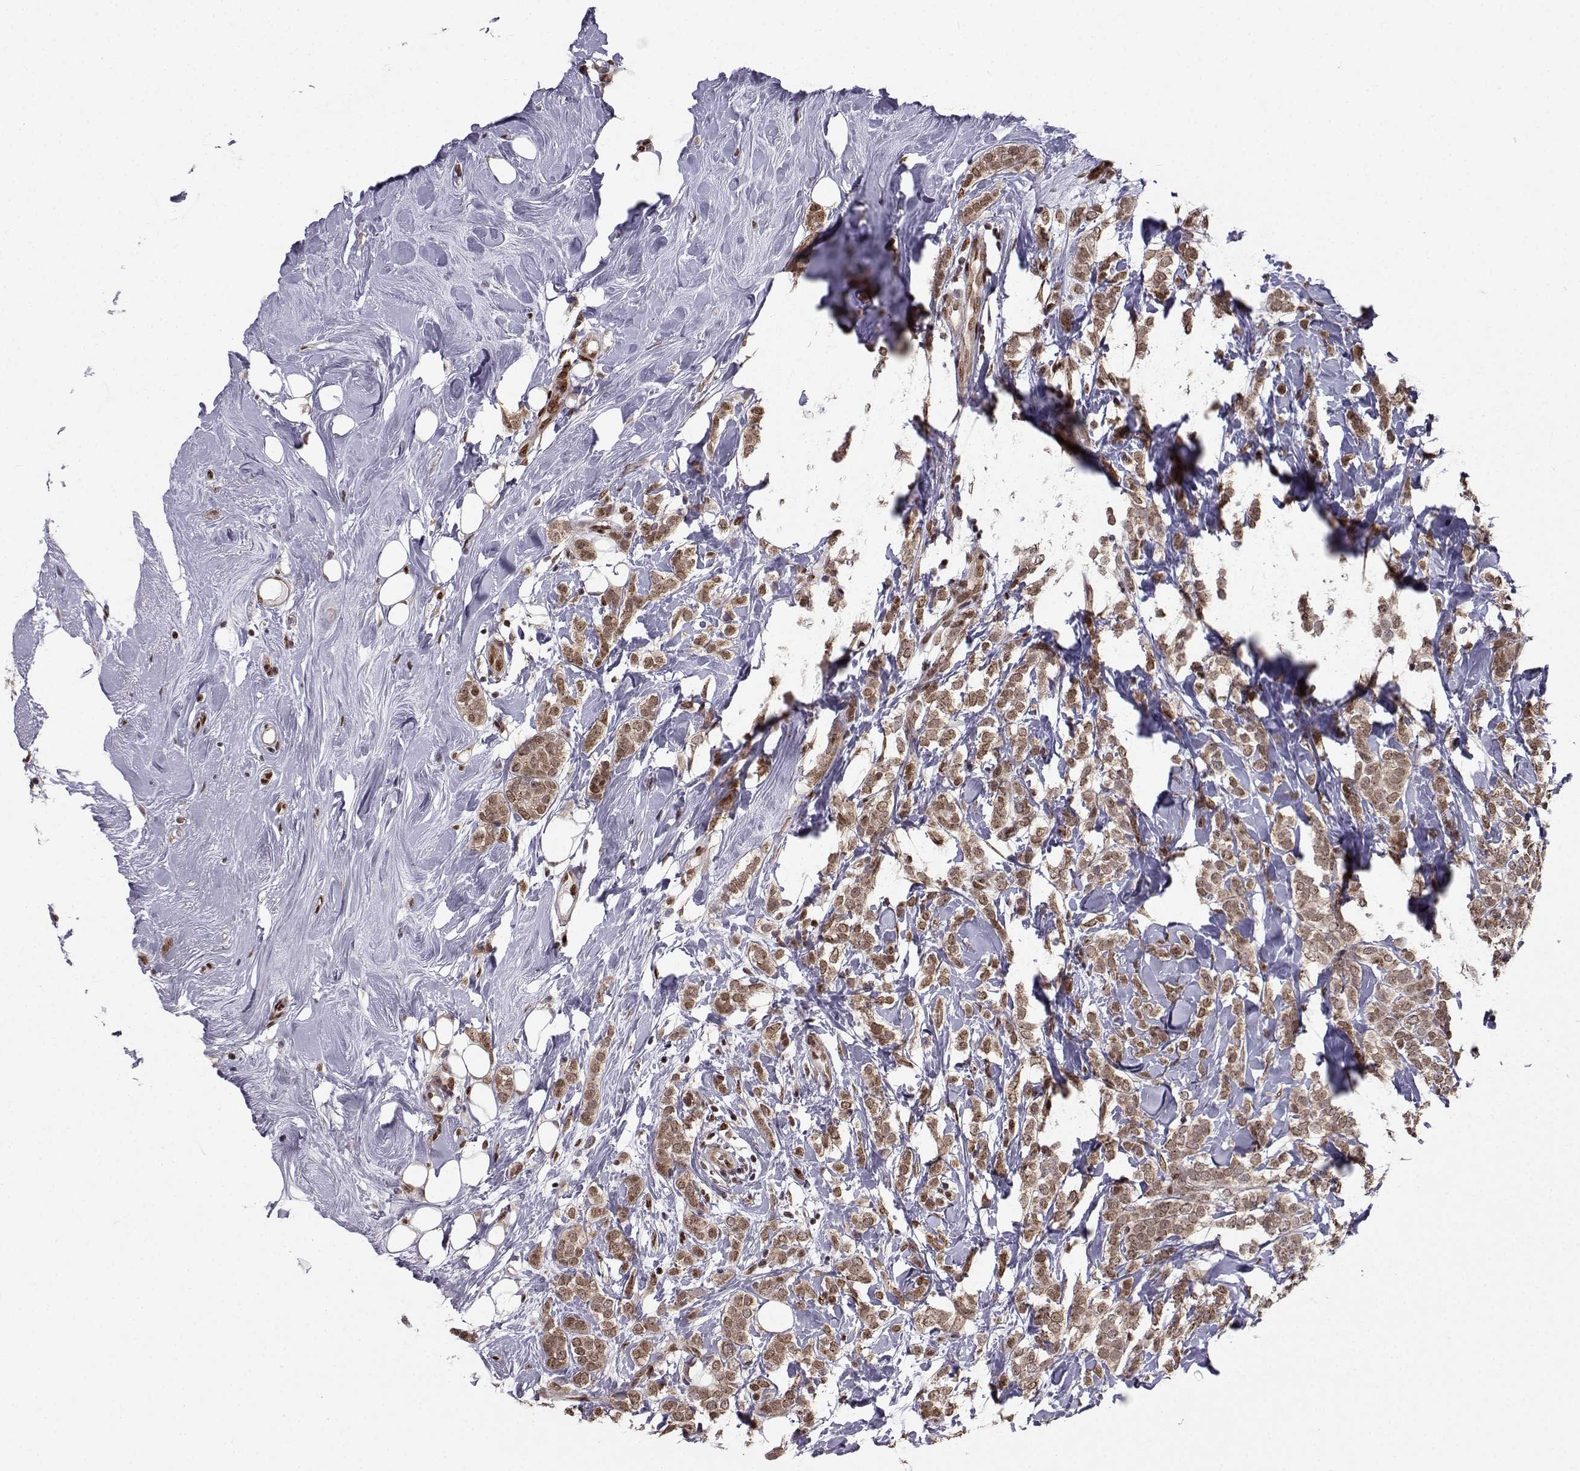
{"staining": {"intensity": "moderate", "quantity": ">75%", "location": "cytoplasmic/membranous"}, "tissue": "breast cancer", "cell_type": "Tumor cells", "image_type": "cancer", "snomed": [{"axis": "morphology", "description": "Lobular carcinoma"}, {"axis": "topography", "description": "Breast"}], "caption": "A micrograph of breast lobular carcinoma stained for a protein displays moderate cytoplasmic/membranous brown staining in tumor cells. (Stains: DAB (3,3'-diaminobenzidine) in brown, nuclei in blue, Microscopy: brightfield microscopy at high magnification).", "gene": "PKN2", "patient": {"sex": "female", "age": 49}}